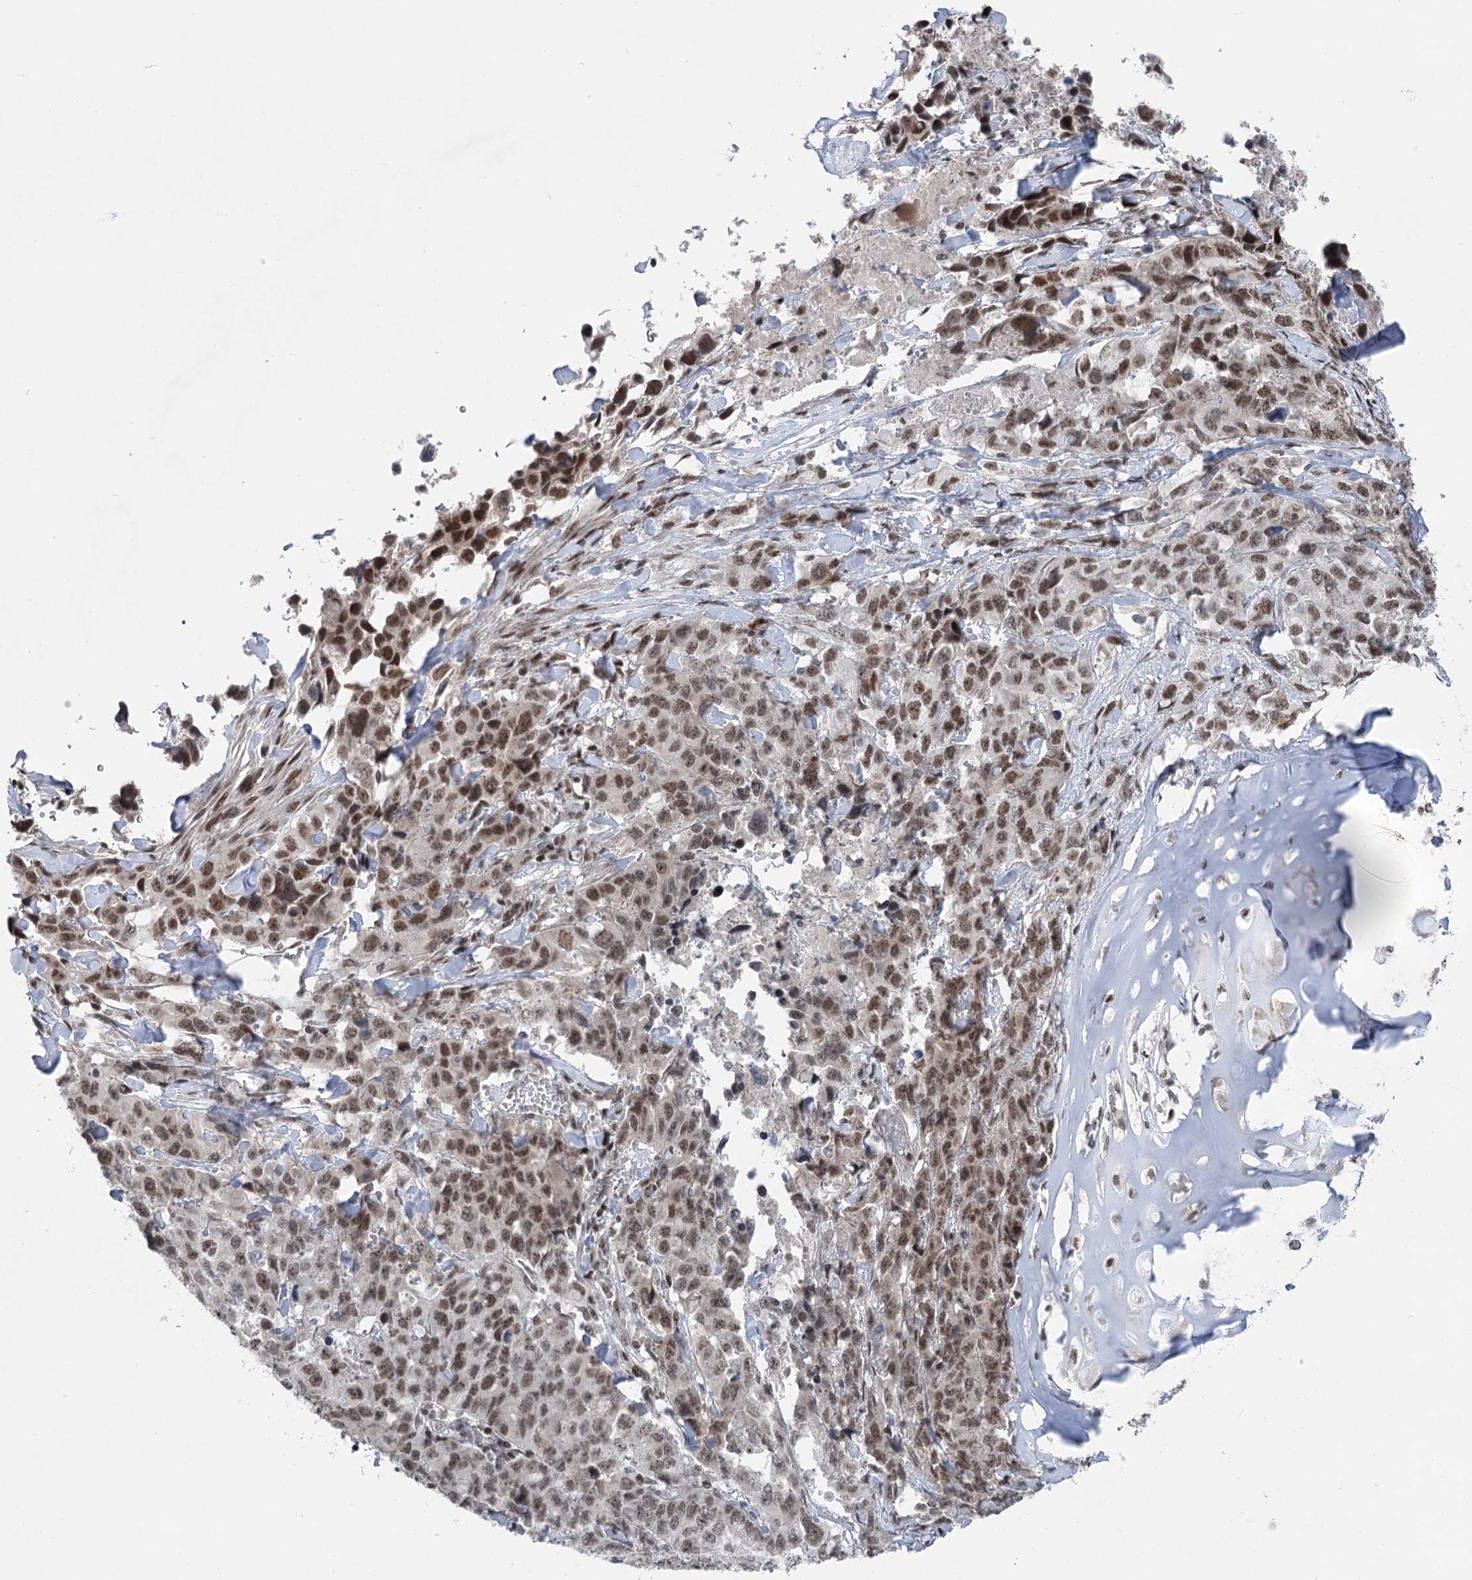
{"staining": {"intensity": "moderate", "quantity": ">75%", "location": "nuclear"}, "tissue": "lung cancer", "cell_type": "Tumor cells", "image_type": "cancer", "snomed": [{"axis": "morphology", "description": "Adenocarcinoma, NOS"}, {"axis": "topography", "description": "Lung"}], "caption": "Brown immunohistochemical staining in lung cancer (adenocarcinoma) exhibits moderate nuclear expression in approximately >75% of tumor cells. (Brightfield microscopy of DAB IHC at high magnification).", "gene": "CGGBP1", "patient": {"sex": "female", "age": 51}}